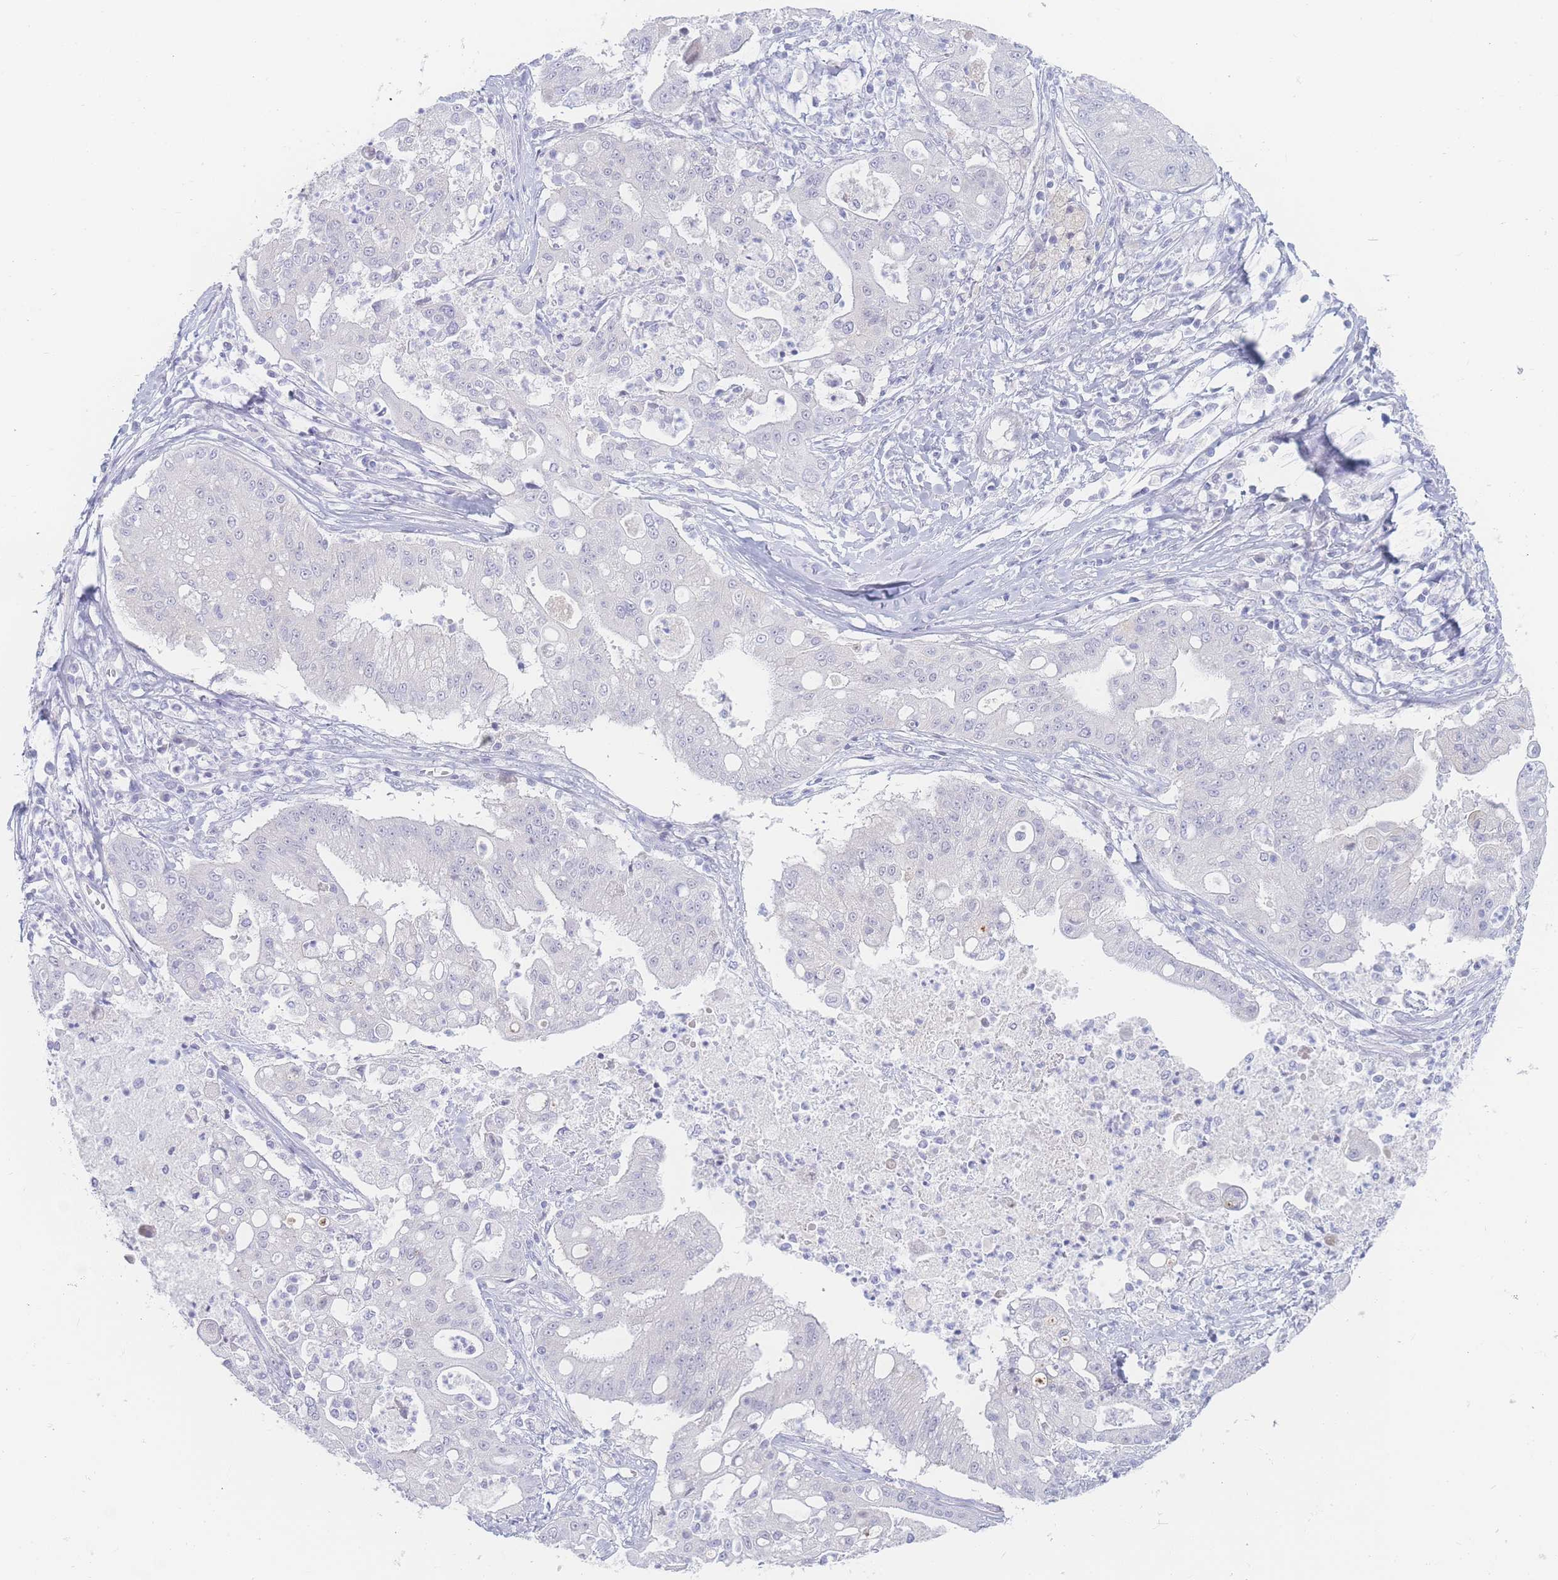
{"staining": {"intensity": "negative", "quantity": "none", "location": "none"}, "tissue": "ovarian cancer", "cell_type": "Tumor cells", "image_type": "cancer", "snomed": [{"axis": "morphology", "description": "Cystadenocarcinoma, mucinous, NOS"}, {"axis": "topography", "description": "Ovary"}], "caption": "Tumor cells show no significant positivity in ovarian mucinous cystadenocarcinoma.", "gene": "PRSS22", "patient": {"sex": "female", "age": 70}}